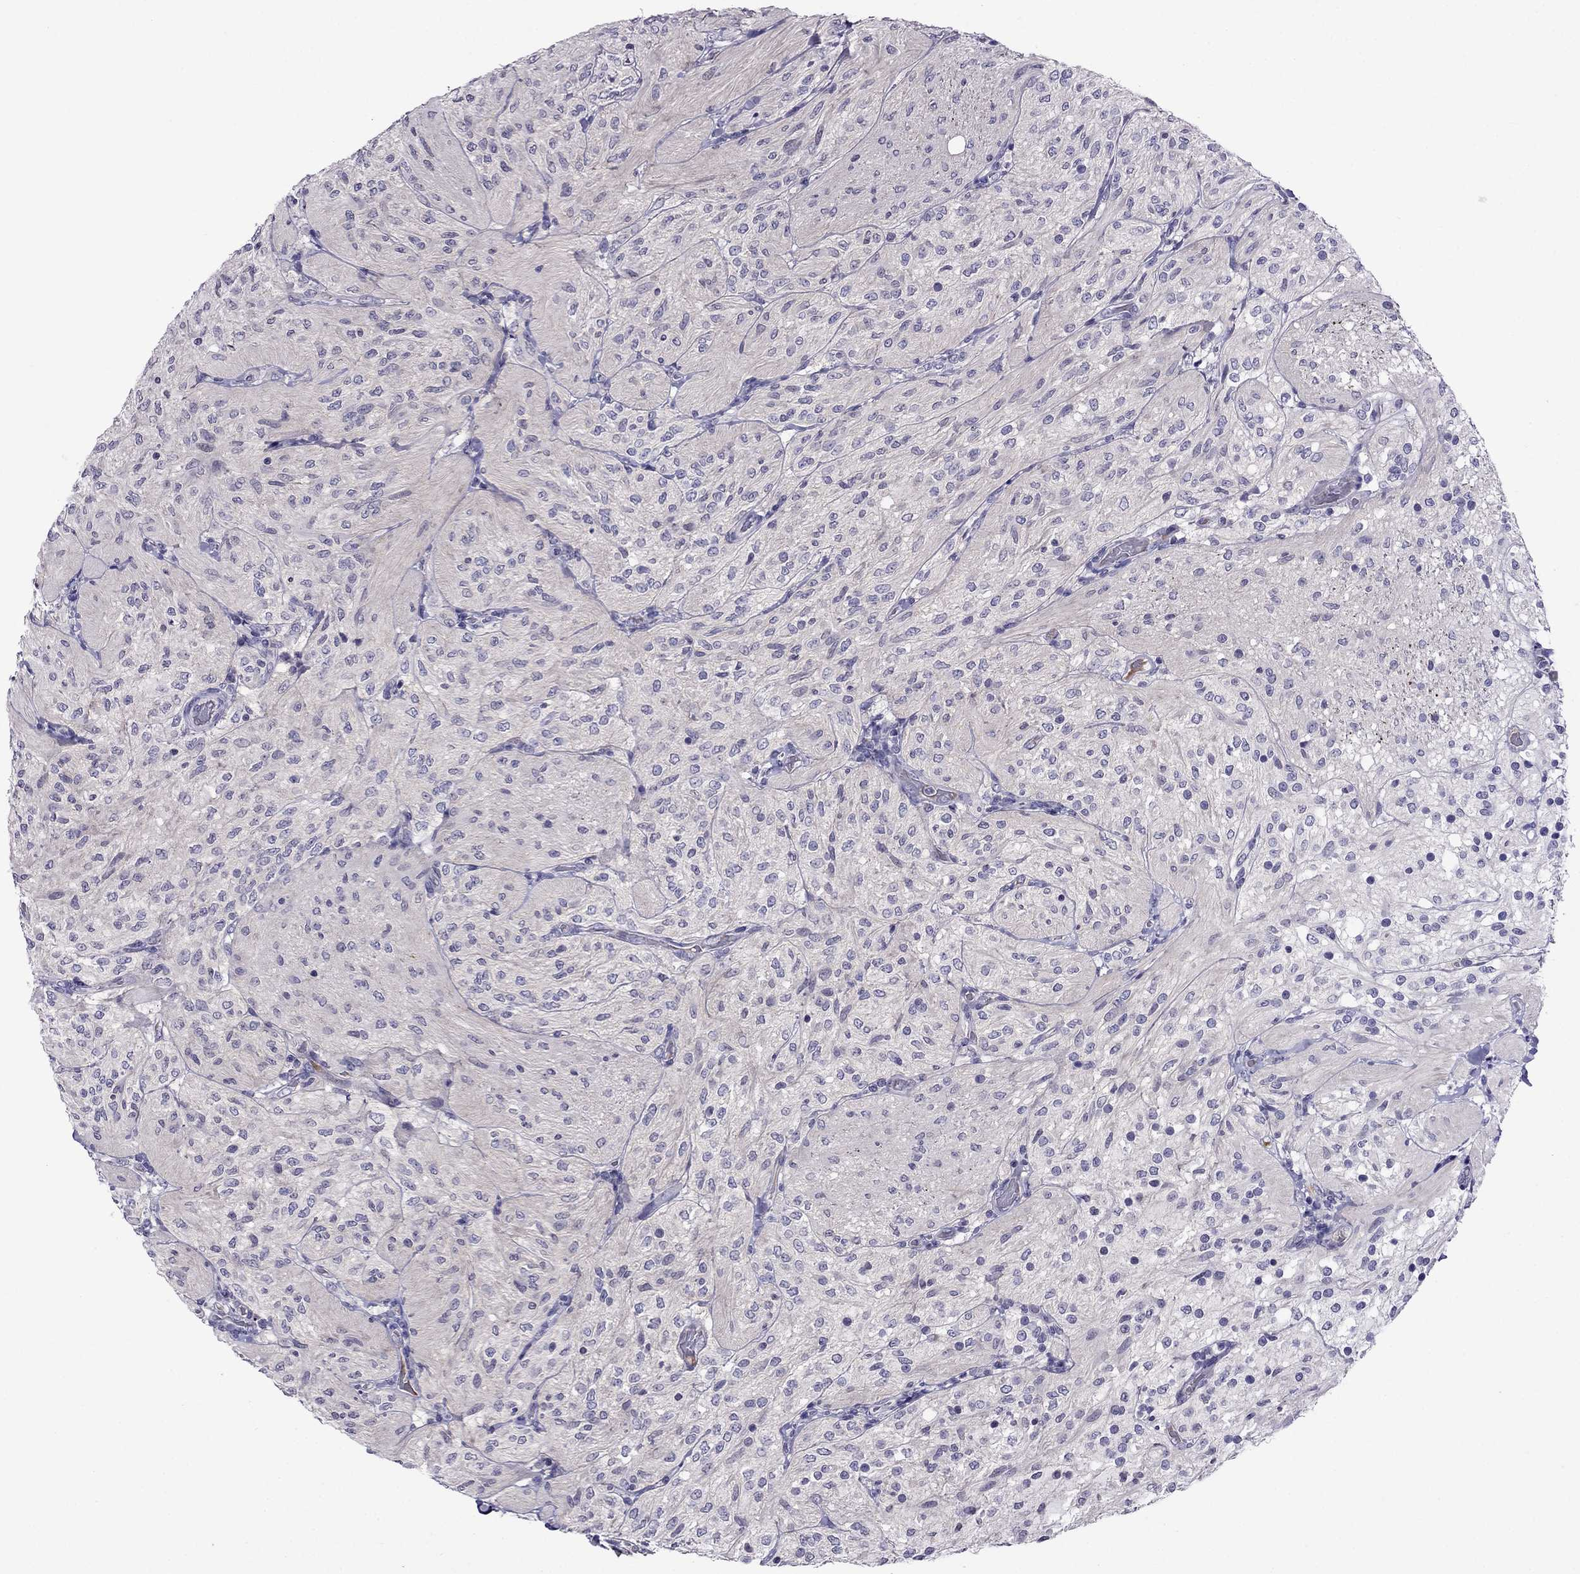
{"staining": {"intensity": "negative", "quantity": "none", "location": "none"}, "tissue": "glioma", "cell_type": "Tumor cells", "image_type": "cancer", "snomed": [{"axis": "morphology", "description": "Glioma, malignant, Low grade"}, {"axis": "topography", "description": "Brain"}], "caption": "Immunohistochemistry (IHC) image of malignant glioma (low-grade) stained for a protein (brown), which shows no staining in tumor cells.", "gene": "SPTBN4", "patient": {"sex": "male", "age": 3}}